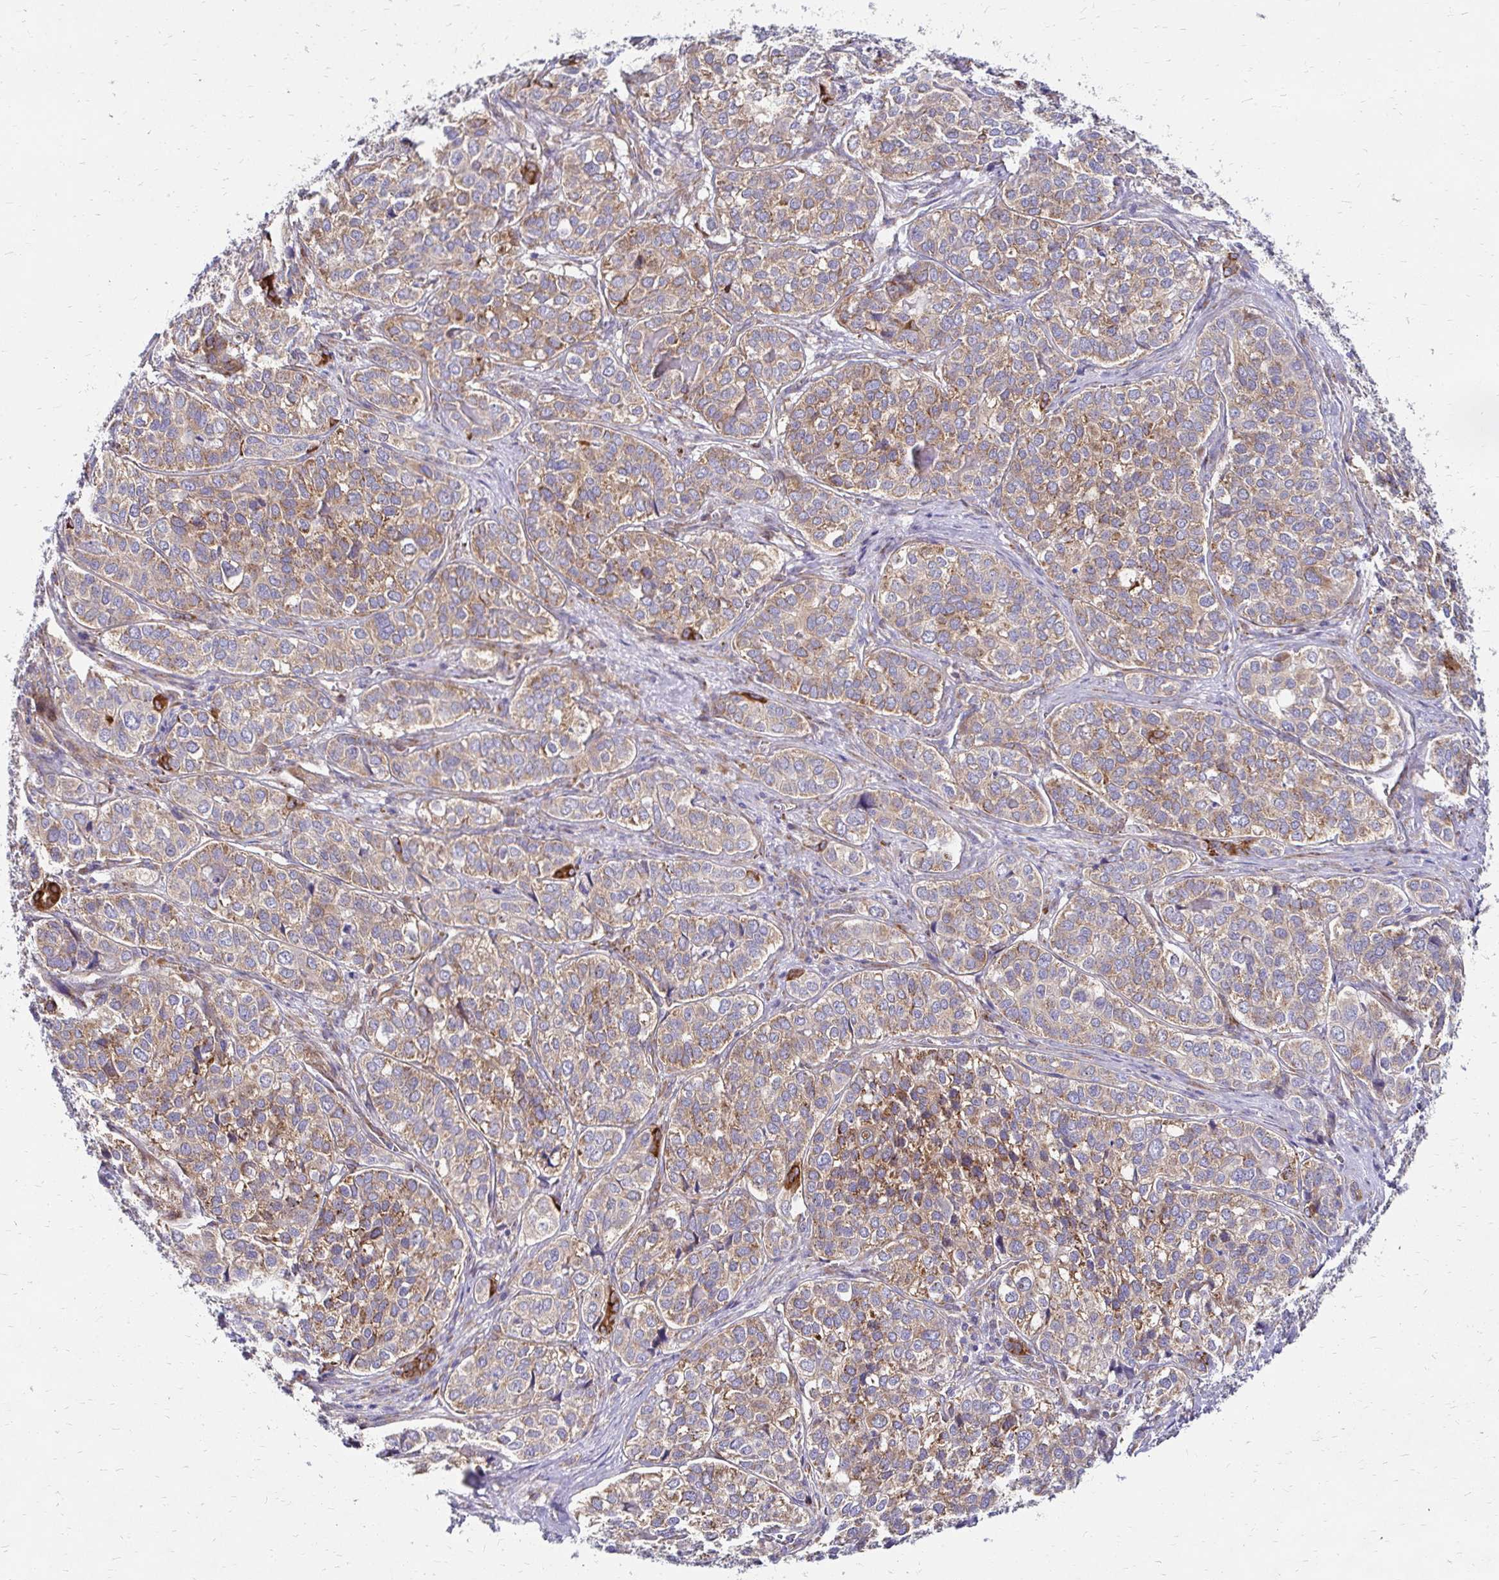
{"staining": {"intensity": "moderate", "quantity": ">75%", "location": "cytoplasmic/membranous"}, "tissue": "liver cancer", "cell_type": "Tumor cells", "image_type": "cancer", "snomed": [{"axis": "morphology", "description": "Cholangiocarcinoma"}, {"axis": "topography", "description": "Liver"}], "caption": "Human liver cholangiocarcinoma stained for a protein (brown) displays moderate cytoplasmic/membranous positive expression in about >75% of tumor cells.", "gene": "IDUA", "patient": {"sex": "male", "age": 56}}